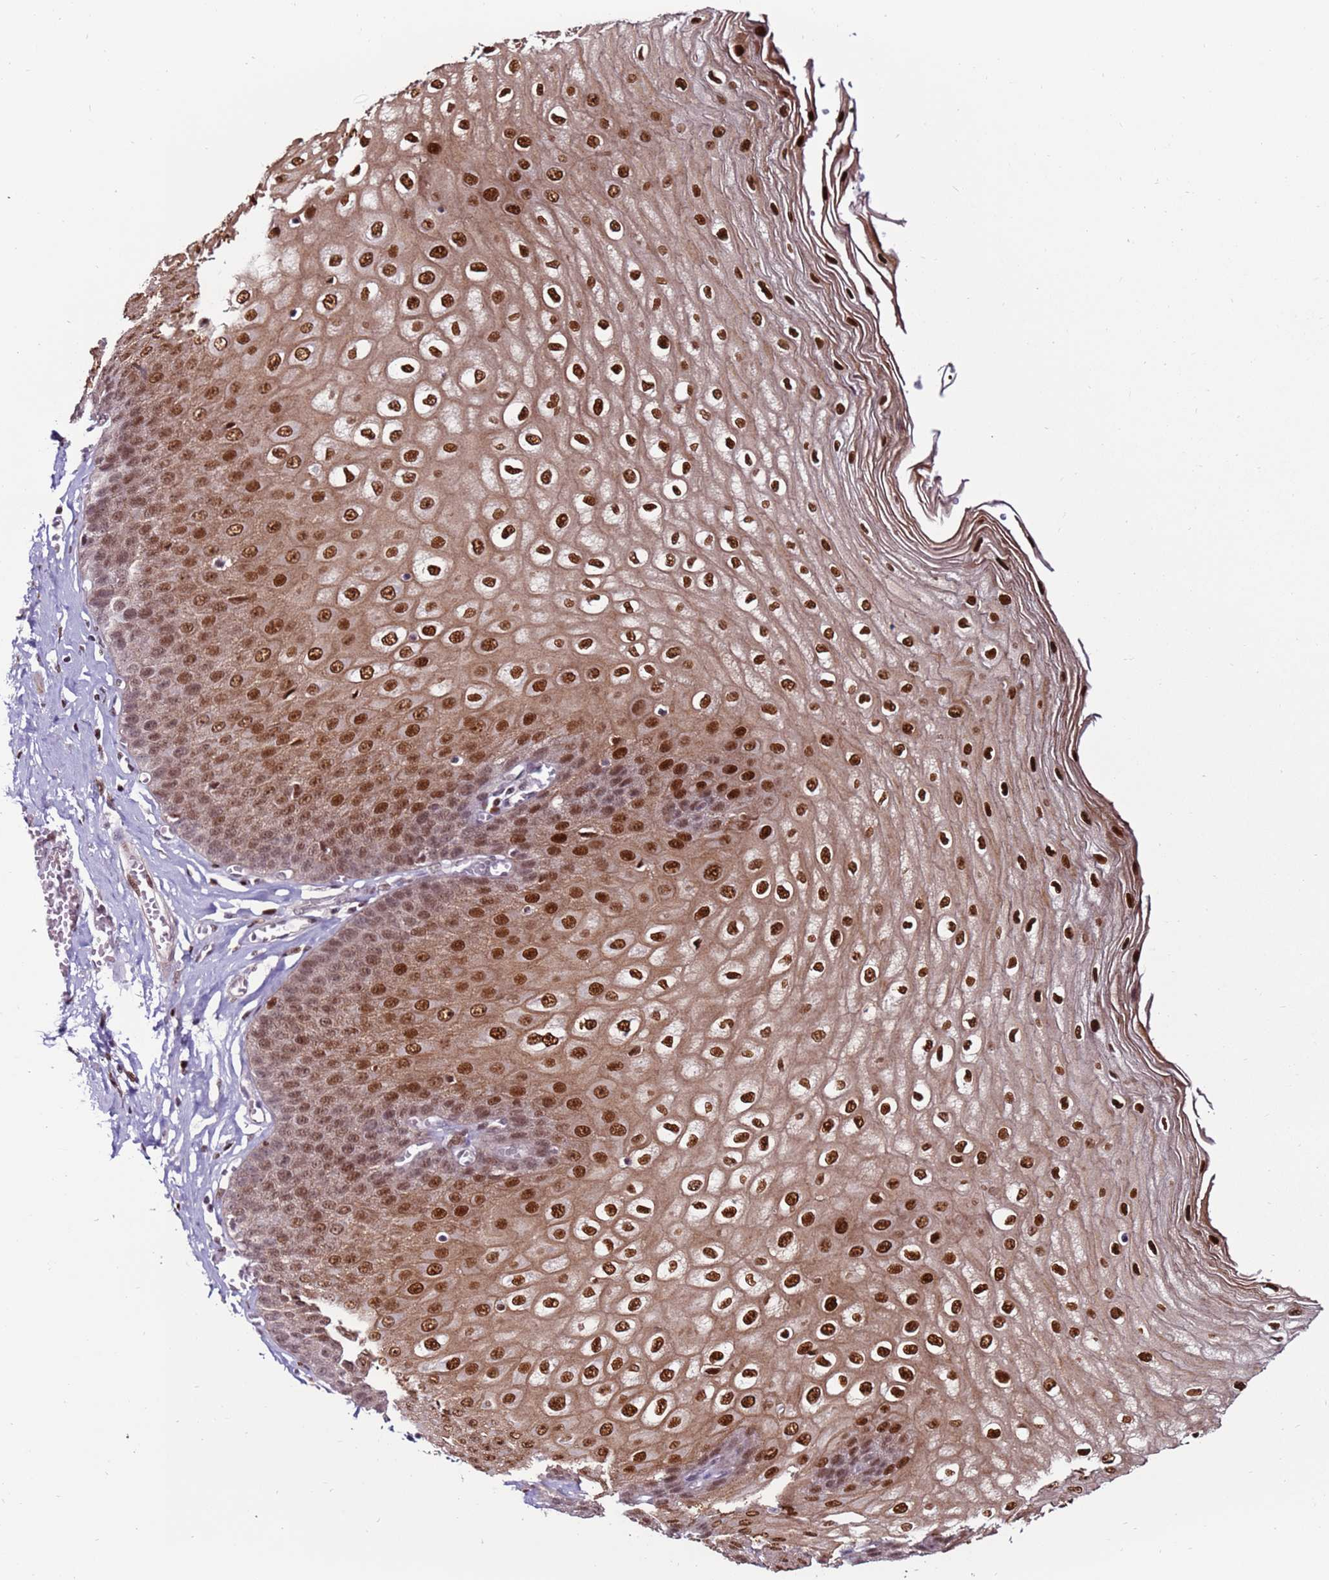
{"staining": {"intensity": "strong", "quantity": ">75%", "location": "cytoplasmic/membranous,nuclear"}, "tissue": "esophagus", "cell_type": "Squamous epithelial cells", "image_type": "normal", "snomed": [{"axis": "morphology", "description": "Normal tissue, NOS"}, {"axis": "topography", "description": "Esophagus"}], "caption": "Strong cytoplasmic/membranous,nuclear positivity is seen in about >75% of squamous epithelial cells in unremarkable esophagus. (DAB (3,3'-diaminobenzidine) IHC with brightfield microscopy, high magnification).", "gene": "KPNA4", "patient": {"sex": "male", "age": 60}}